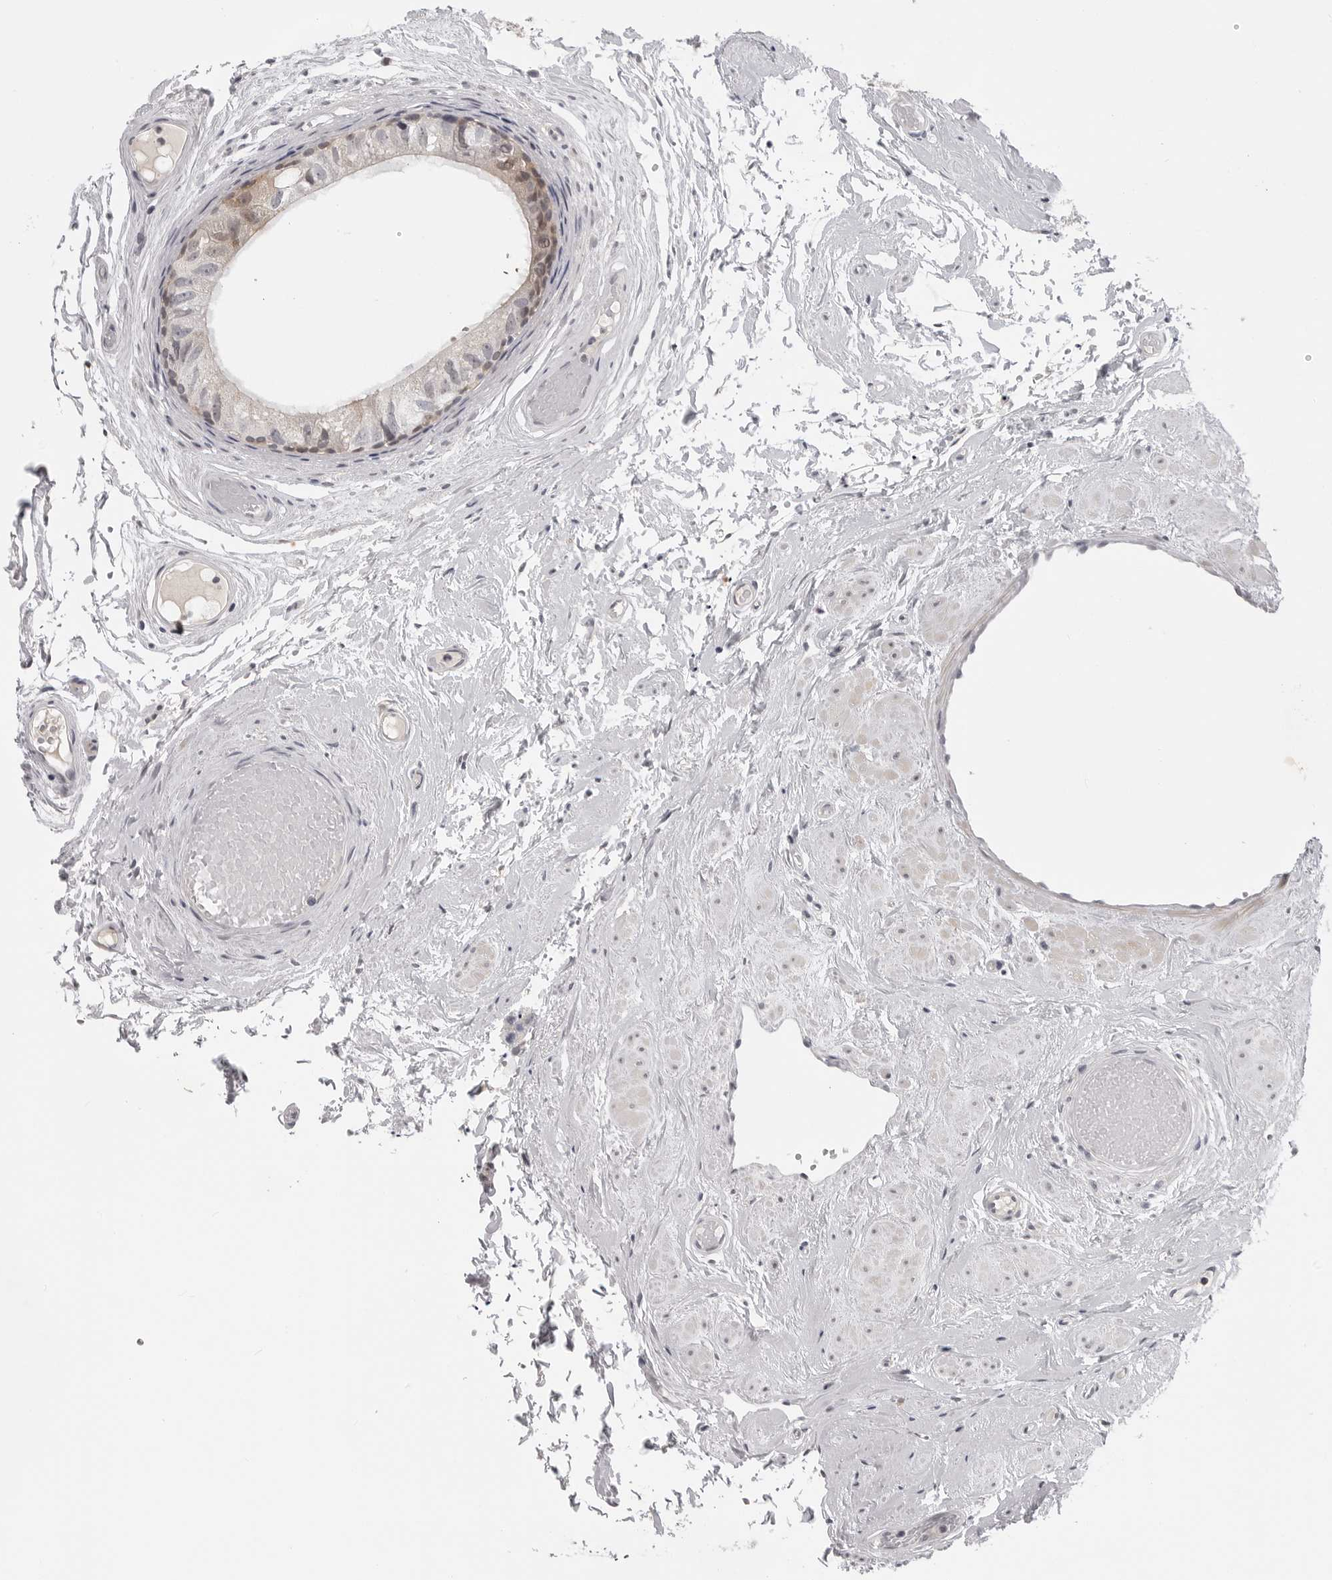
{"staining": {"intensity": "moderate", "quantity": "25%-75%", "location": "cytoplasmic/membranous,nuclear"}, "tissue": "epididymis", "cell_type": "Glandular cells", "image_type": "normal", "snomed": [{"axis": "morphology", "description": "Normal tissue, NOS"}, {"axis": "topography", "description": "Epididymis"}], "caption": "Immunohistochemical staining of normal human epididymis exhibits medium levels of moderate cytoplasmic/membranous,nuclear staining in approximately 25%-75% of glandular cells. Immunohistochemistry stains the protein of interest in brown and the nuclei are stained blue.", "gene": "CTIF", "patient": {"sex": "male", "age": 79}}